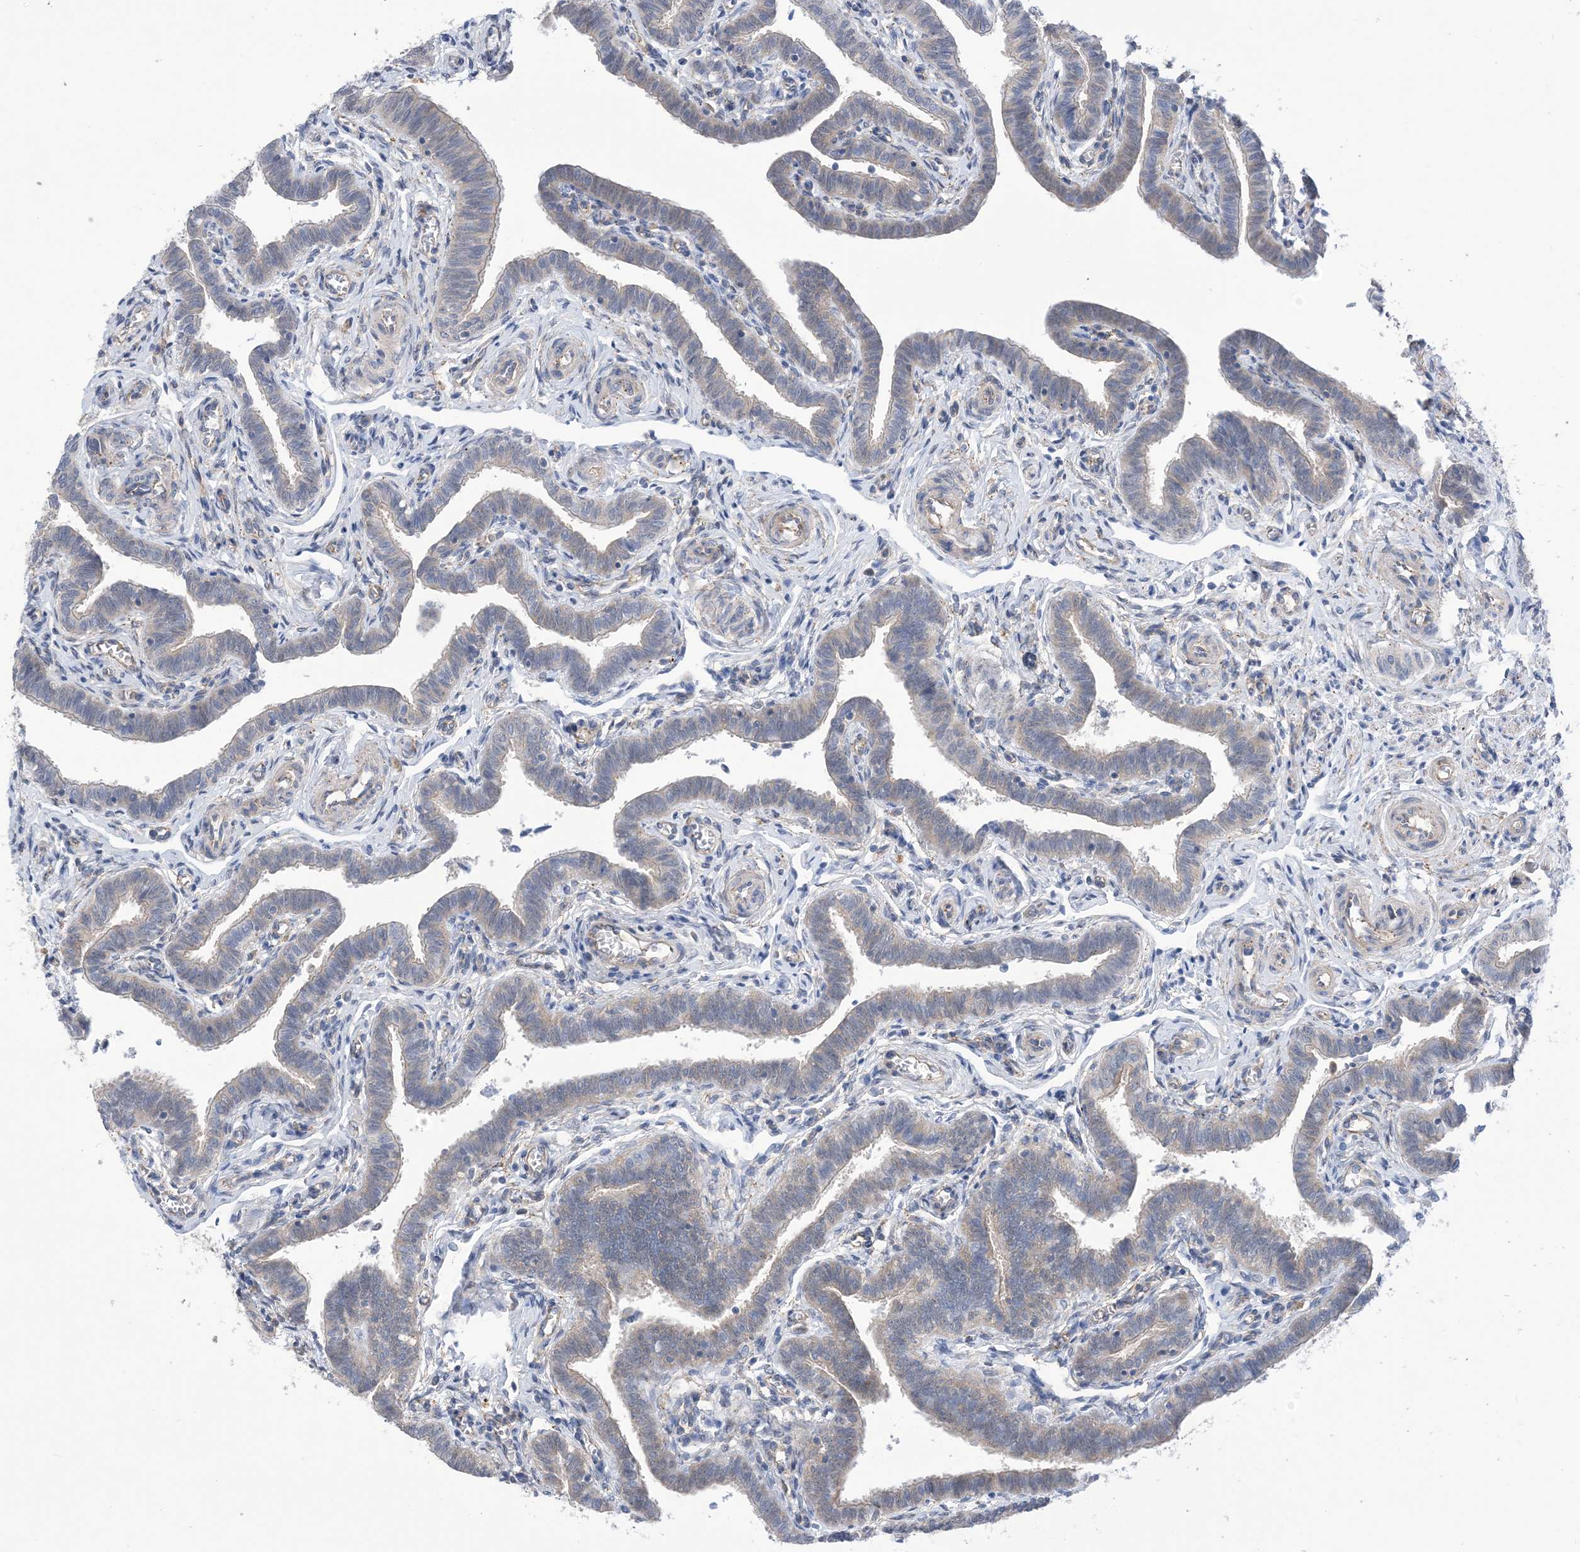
{"staining": {"intensity": "weak", "quantity": "<25%", "location": "cytoplasmic/membranous"}, "tissue": "fallopian tube", "cell_type": "Glandular cells", "image_type": "normal", "snomed": [{"axis": "morphology", "description": "Normal tissue, NOS"}, {"axis": "topography", "description": "Fallopian tube"}], "caption": "Glandular cells show no significant expression in unremarkable fallopian tube. The staining is performed using DAB (3,3'-diaminobenzidine) brown chromogen with nuclei counter-stained in using hematoxylin.", "gene": "EHBP1", "patient": {"sex": "female", "age": 36}}